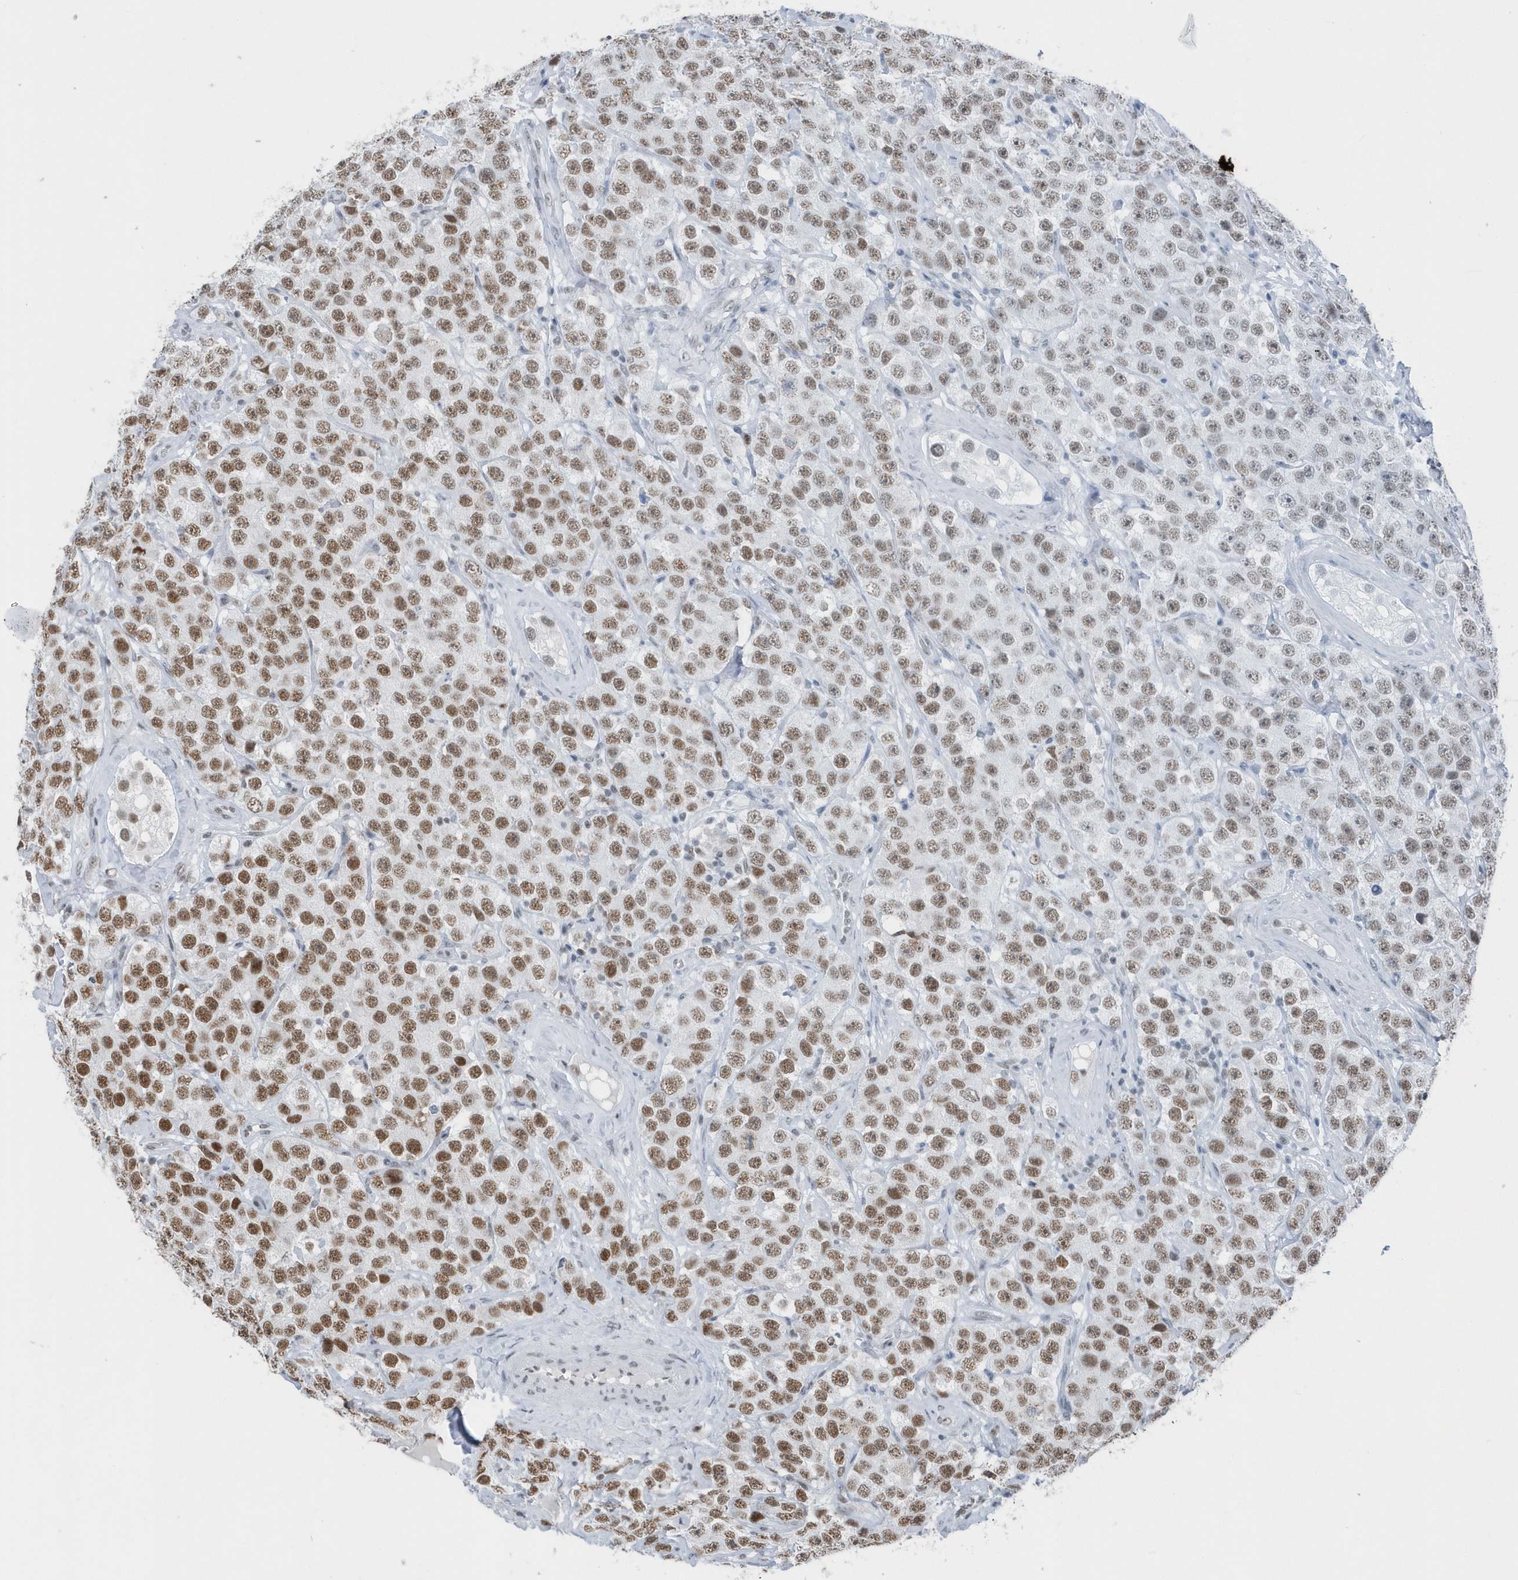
{"staining": {"intensity": "strong", "quantity": ">75%", "location": "nuclear"}, "tissue": "testis cancer", "cell_type": "Tumor cells", "image_type": "cancer", "snomed": [{"axis": "morphology", "description": "Seminoma, NOS"}, {"axis": "topography", "description": "Testis"}], "caption": "Testis seminoma was stained to show a protein in brown. There is high levels of strong nuclear staining in approximately >75% of tumor cells. (DAB = brown stain, brightfield microscopy at high magnification).", "gene": "FIP1L1", "patient": {"sex": "male", "age": 28}}